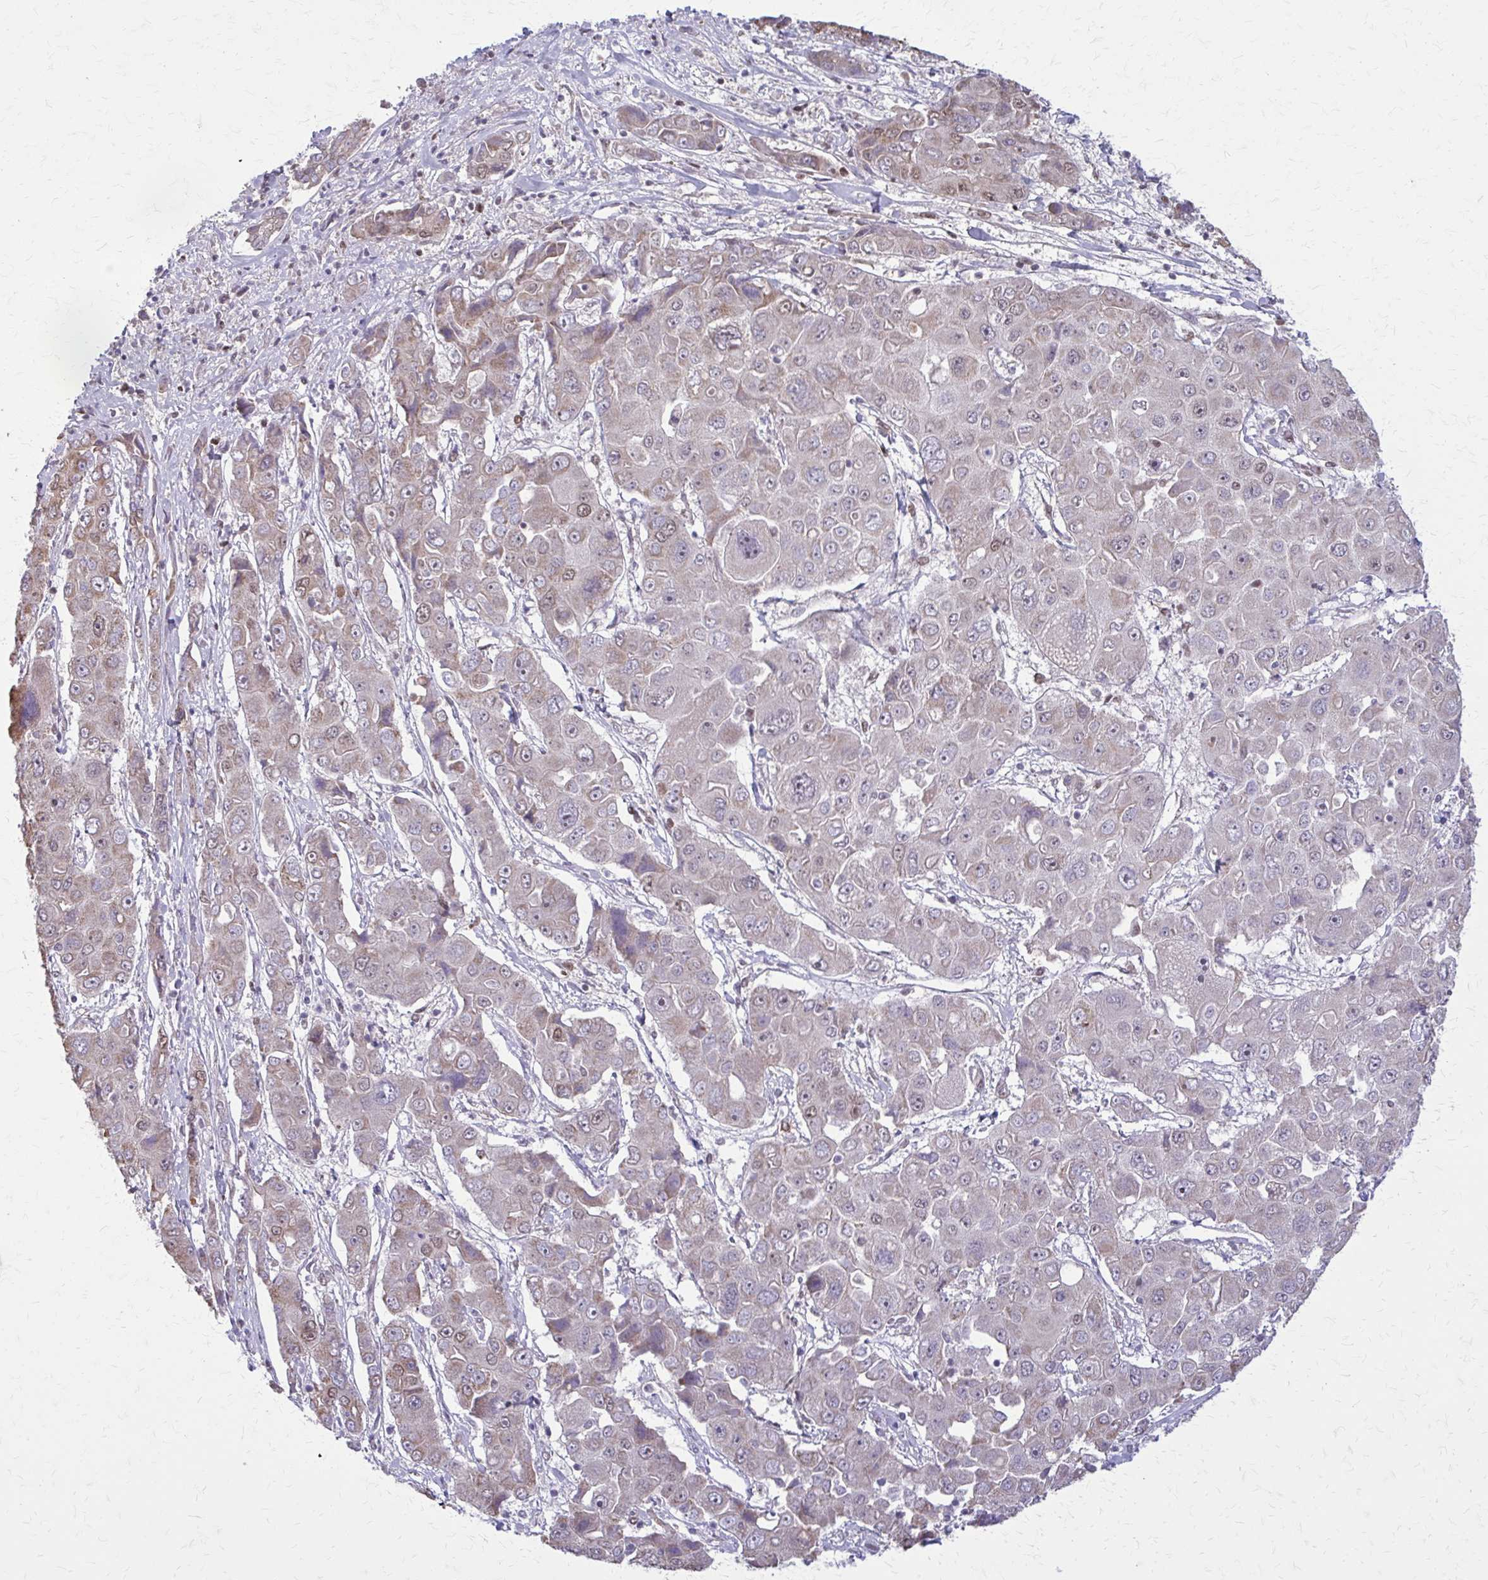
{"staining": {"intensity": "weak", "quantity": "<25%", "location": "cytoplasmic/membranous"}, "tissue": "liver cancer", "cell_type": "Tumor cells", "image_type": "cancer", "snomed": [{"axis": "morphology", "description": "Cholangiocarcinoma"}, {"axis": "topography", "description": "Liver"}], "caption": "This histopathology image is of liver cancer (cholangiocarcinoma) stained with IHC to label a protein in brown with the nuclei are counter-stained blue. There is no staining in tumor cells.", "gene": "TTF1", "patient": {"sex": "male", "age": 67}}